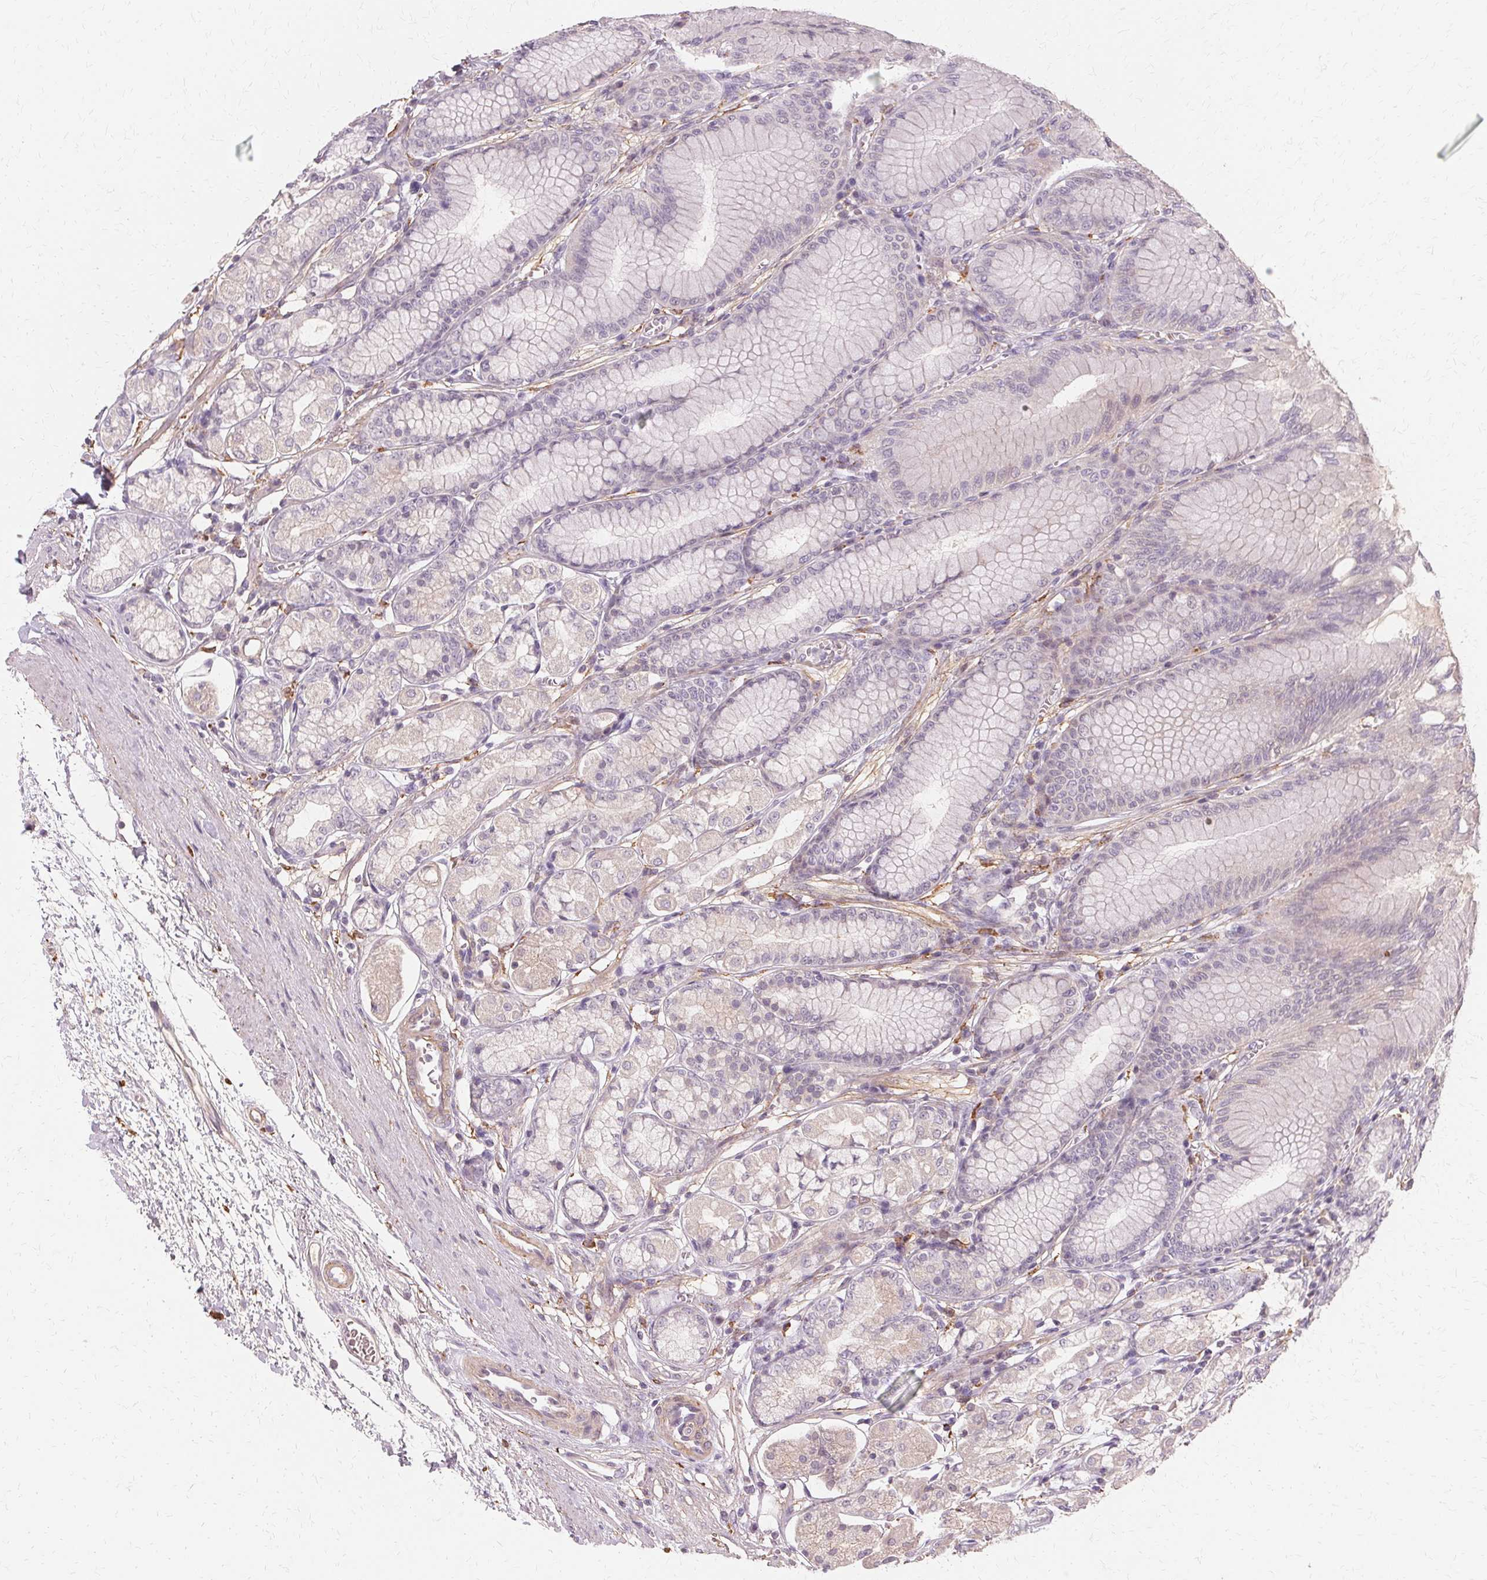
{"staining": {"intensity": "negative", "quantity": "none", "location": "none"}, "tissue": "stomach", "cell_type": "Glandular cells", "image_type": "normal", "snomed": [{"axis": "morphology", "description": "Normal tissue, NOS"}, {"axis": "topography", "description": "Stomach"}, {"axis": "topography", "description": "Stomach, lower"}], "caption": "Glandular cells show no significant protein positivity in normal stomach.", "gene": "IFNGR1", "patient": {"sex": "male", "age": 76}}